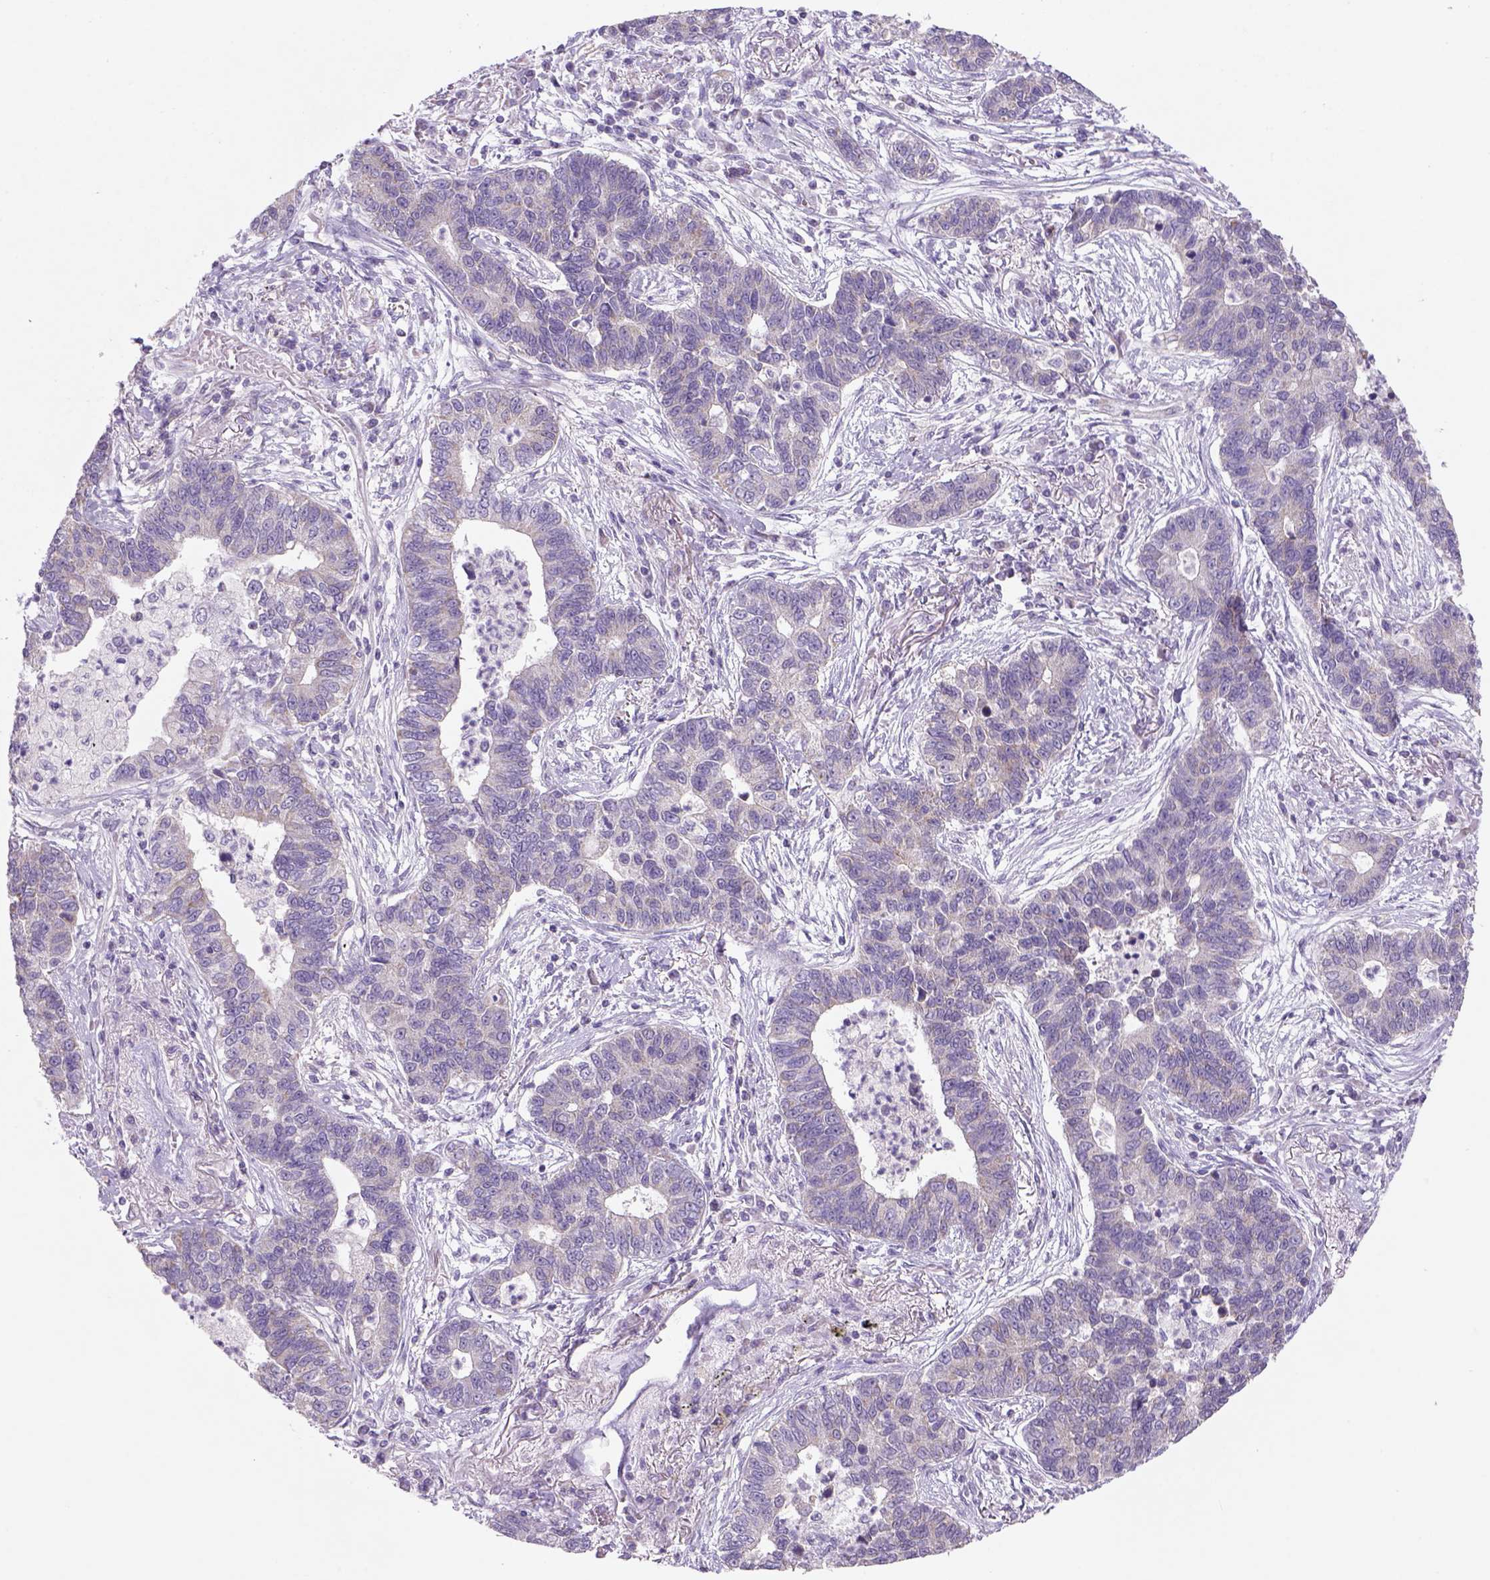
{"staining": {"intensity": "negative", "quantity": "none", "location": "none"}, "tissue": "lung cancer", "cell_type": "Tumor cells", "image_type": "cancer", "snomed": [{"axis": "morphology", "description": "Adenocarcinoma, NOS"}, {"axis": "topography", "description": "Lung"}], "caption": "Immunohistochemistry of adenocarcinoma (lung) demonstrates no staining in tumor cells.", "gene": "ADGRV1", "patient": {"sex": "female", "age": 57}}